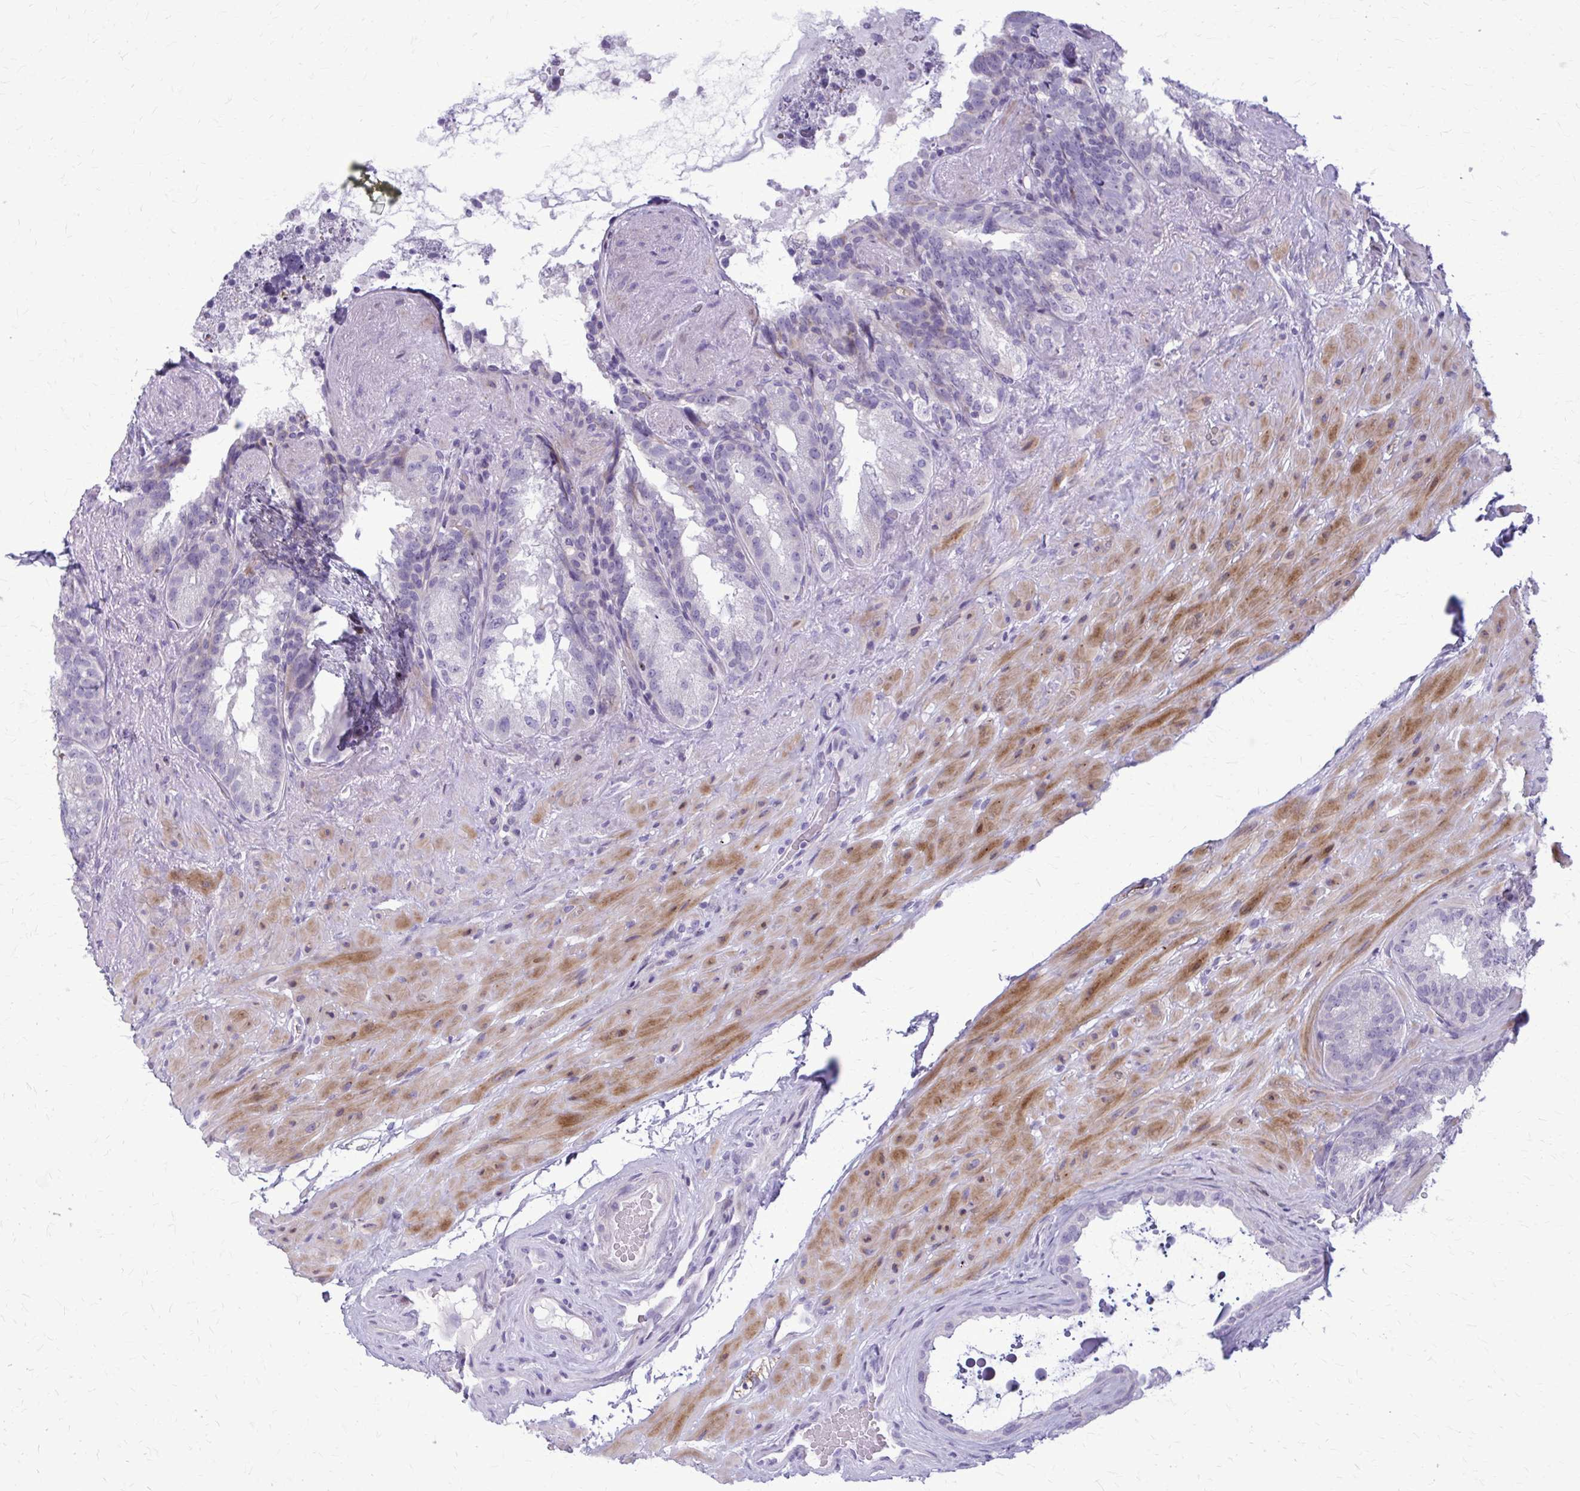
{"staining": {"intensity": "negative", "quantity": "none", "location": "none"}, "tissue": "seminal vesicle", "cell_type": "Glandular cells", "image_type": "normal", "snomed": [{"axis": "morphology", "description": "Normal tissue, NOS"}, {"axis": "topography", "description": "Seminal veicle"}], "caption": "An image of human seminal vesicle is negative for staining in glandular cells.", "gene": "PEDS1", "patient": {"sex": "male", "age": 60}}